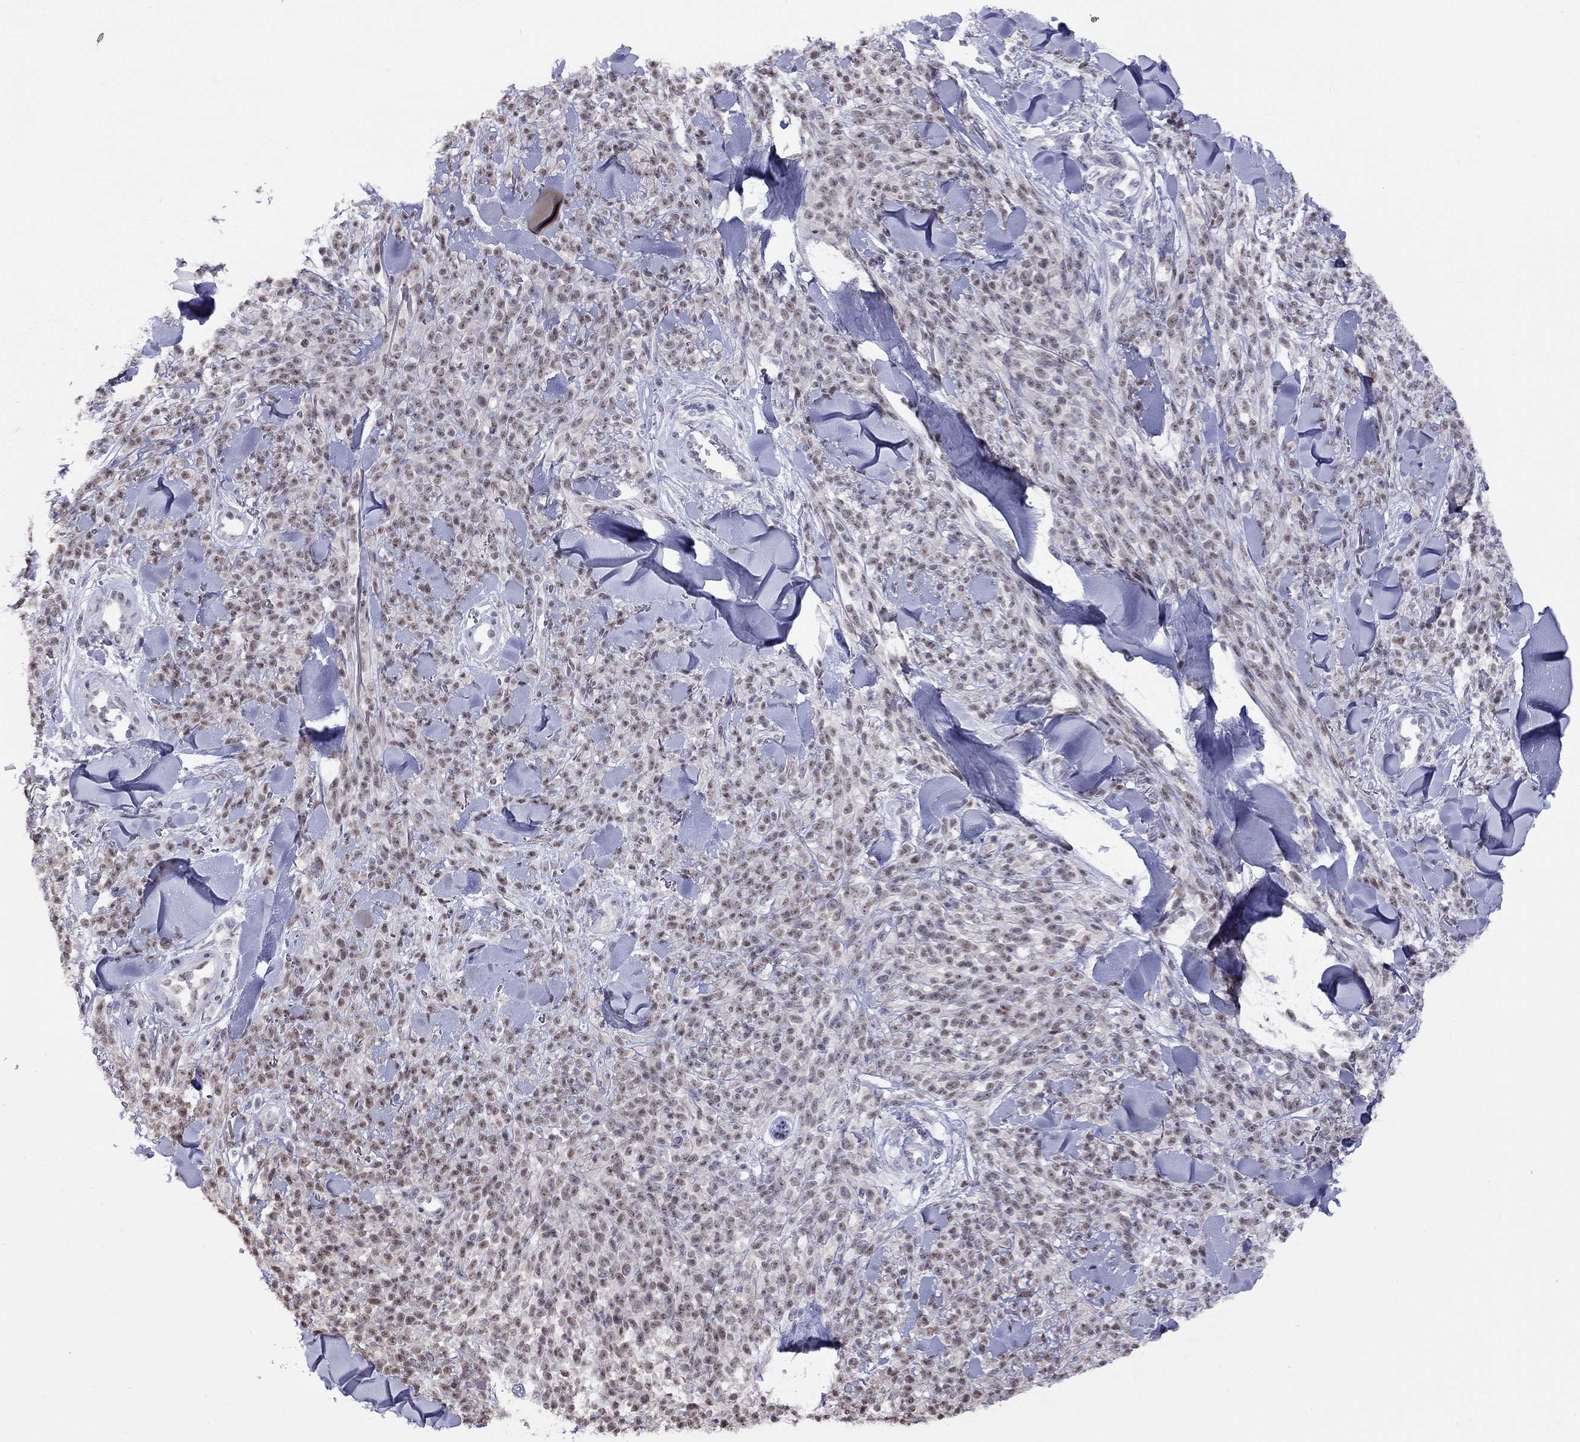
{"staining": {"intensity": "weak", "quantity": "25%-75%", "location": "nuclear"}, "tissue": "melanoma", "cell_type": "Tumor cells", "image_type": "cancer", "snomed": [{"axis": "morphology", "description": "Malignant melanoma, NOS"}, {"axis": "topography", "description": "Skin"}, {"axis": "topography", "description": "Skin of trunk"}], "caption": "Human melanoma stained for a protein (brown) displays weak nuclear positive positivity in about 25%-75% of tumor cells.", "gene": "HES5", "patient": {"sex": "male", "age": 74}}